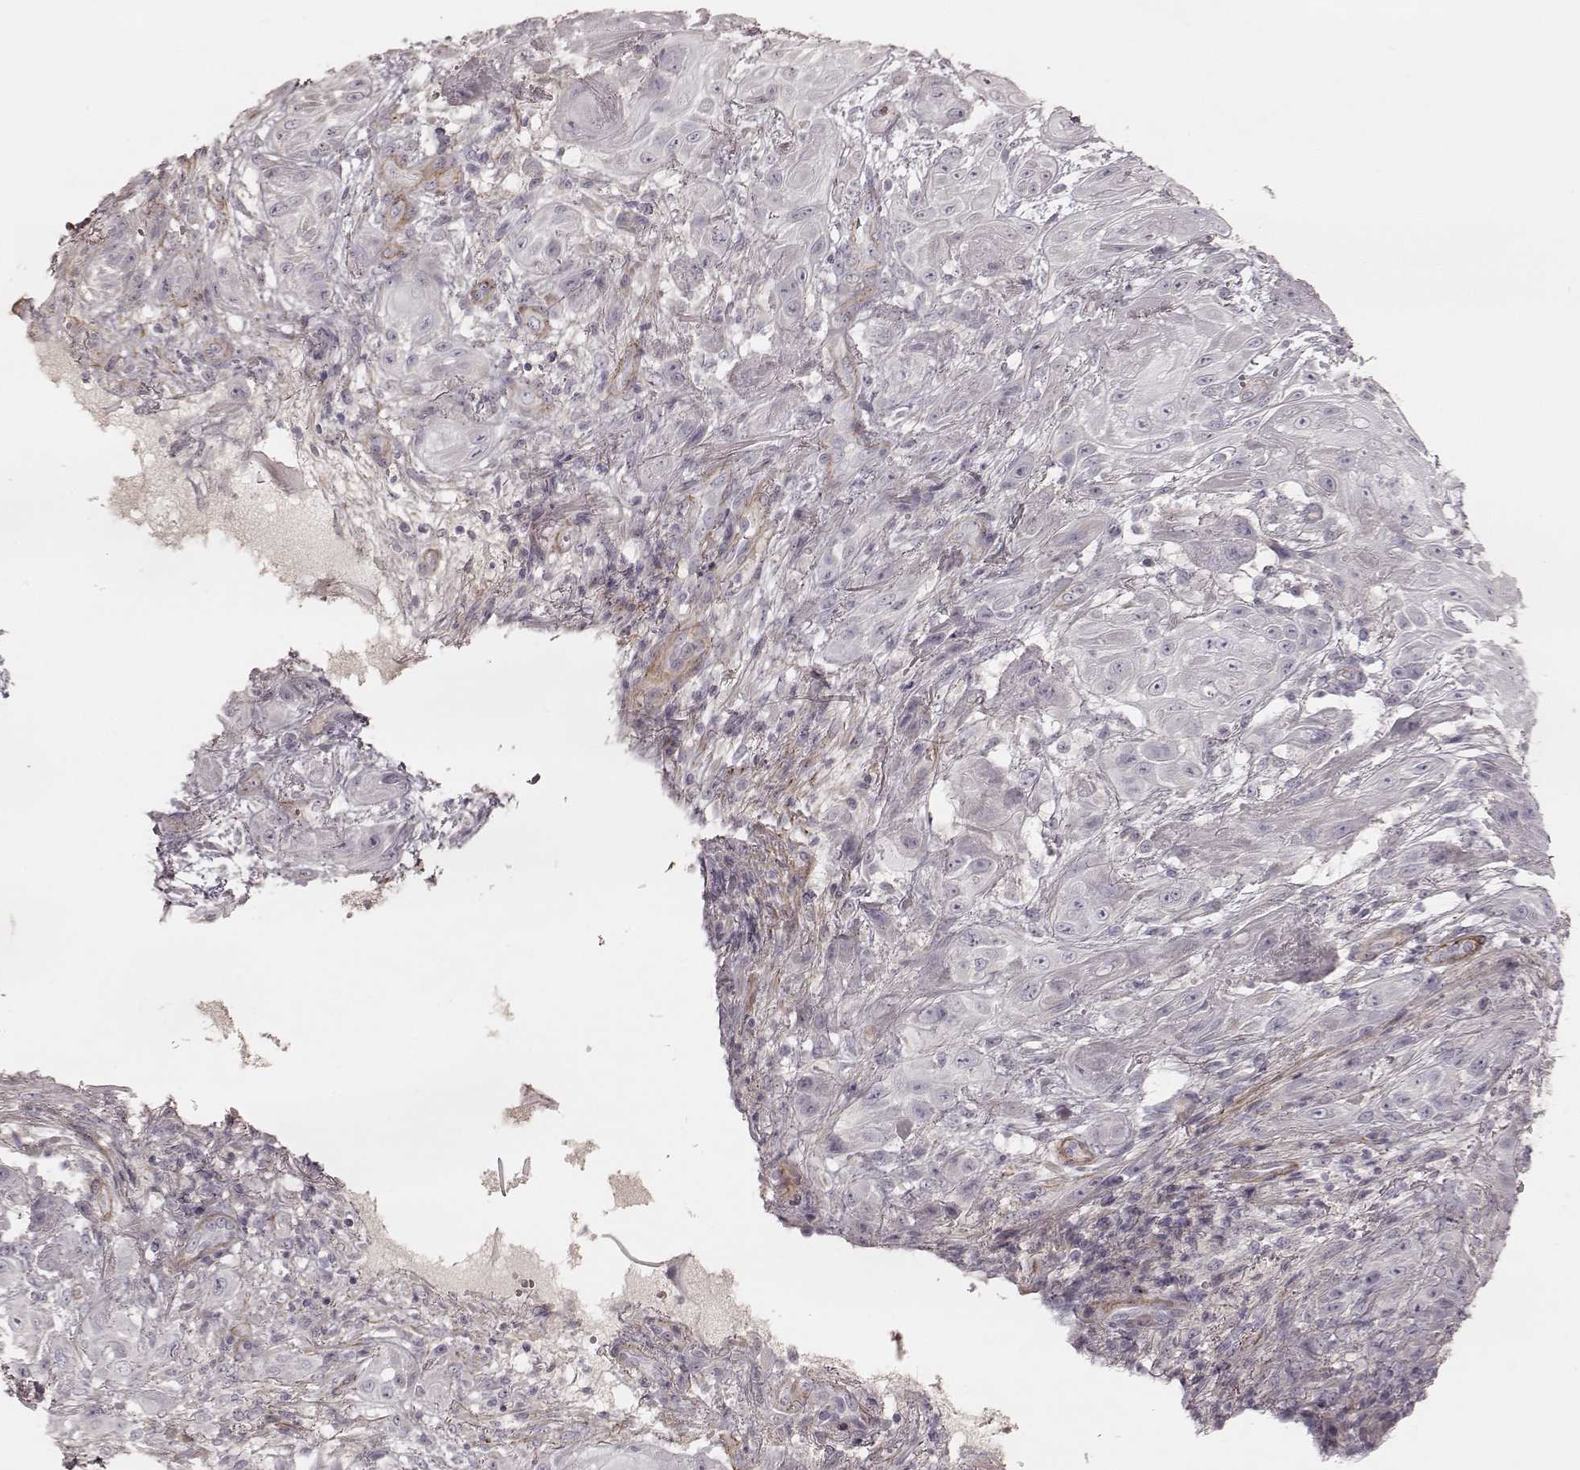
{"staining": {"intensity": "negative", "quantity": "none", "location": "none"}, "tissue": "skin cancer", "cell_type": "Tumor cells", "image_type": "cancer", "snomed": [{"axis": "morphology", "description": "Squamous cell carcinoma, NOS"}, {"axis": "topography", "description": "Skin"}], "caption": "Immunohistochemical staining of skin squamous cell carcinoma shows no significant expression in tumor cells.", "gene": "KCNJ9", "patient": {"sex": "male", "age": 62}}